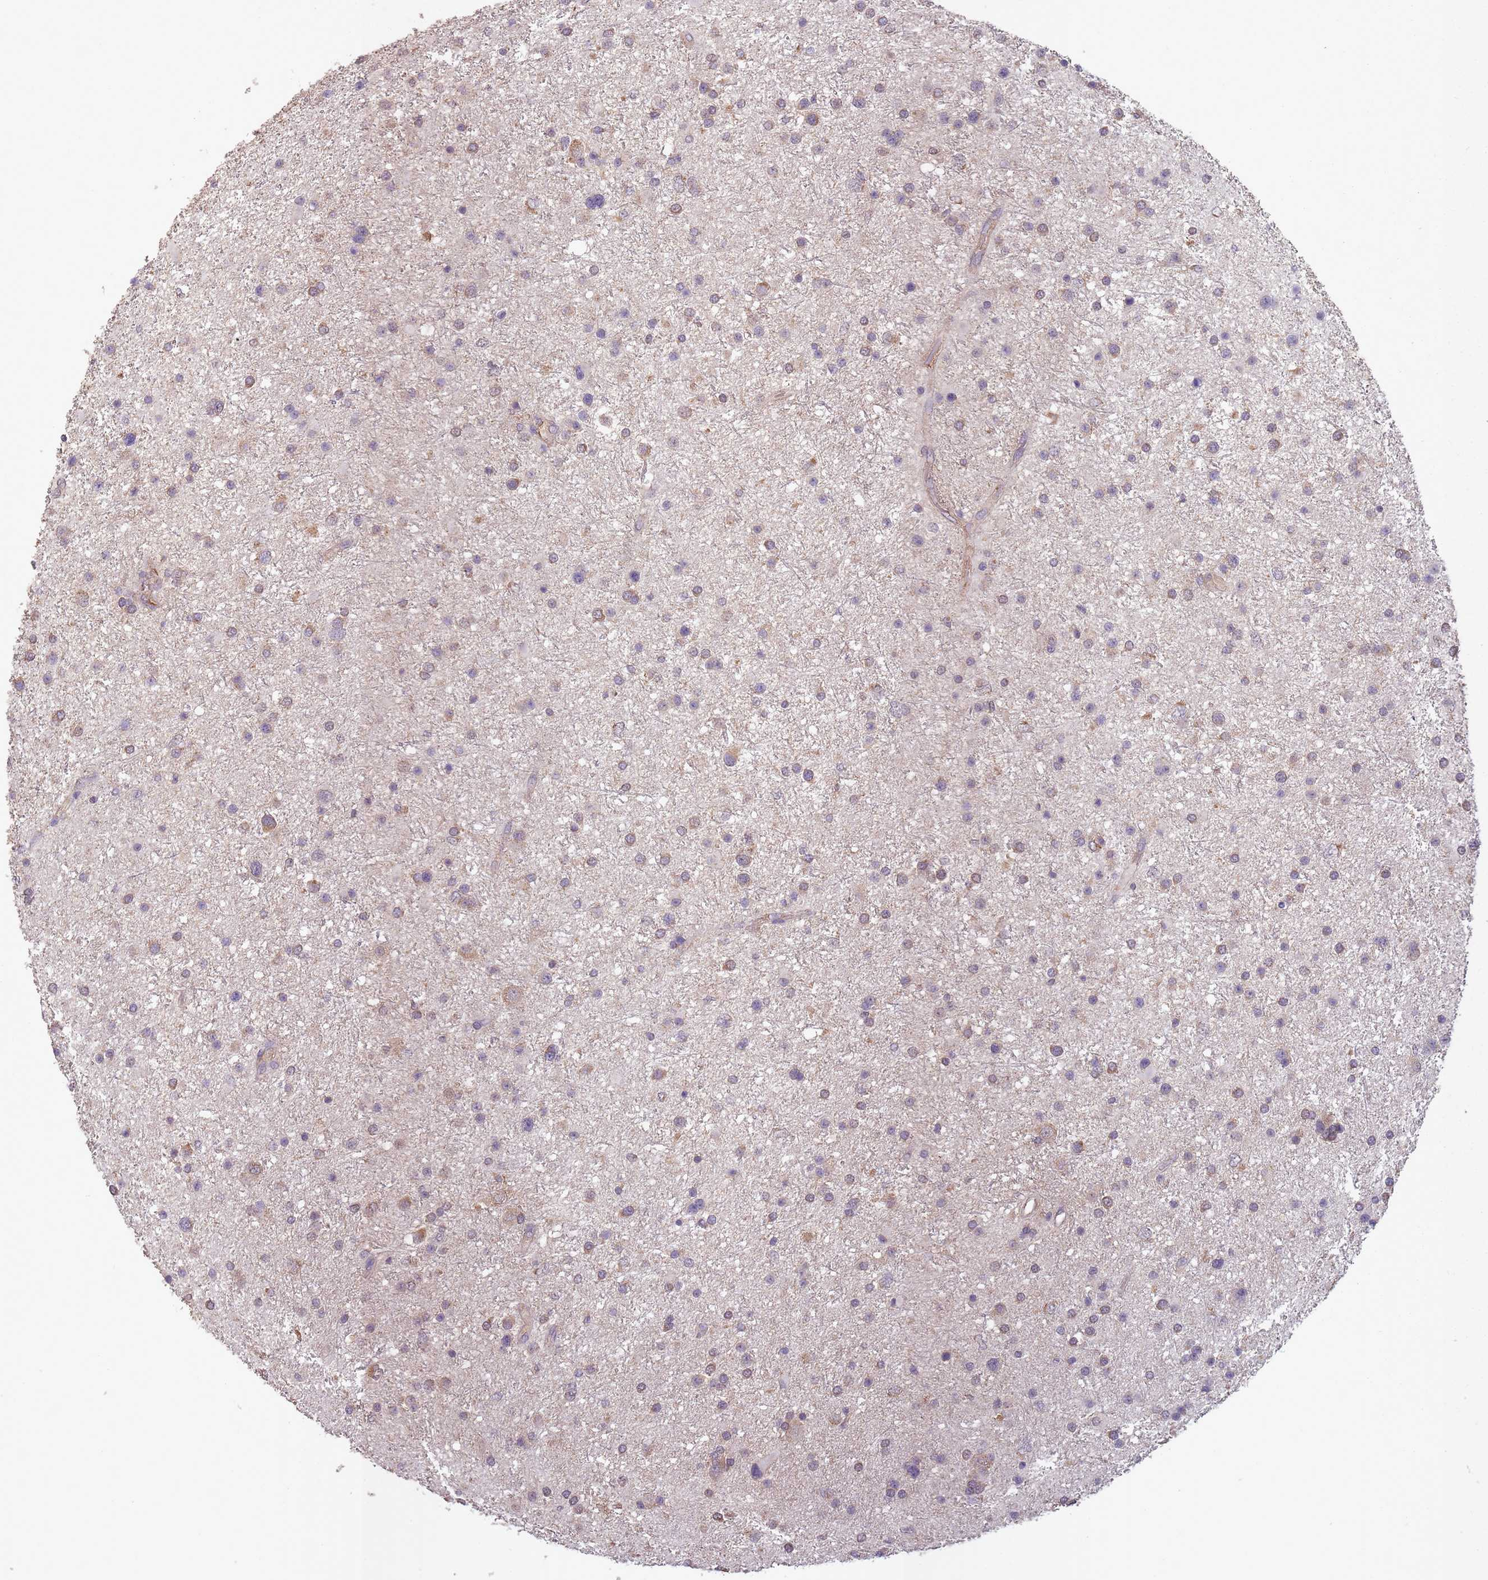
{"staining": {"intensity": "weak", "quantity": "25%-75%", "location": "cytoplasmic/membranous"}, "tissue": "glioma", "cell_type": "Tumor cells", "image_type": "cancer", "snomed": [{"axis": "morphology", "description": "Glioma, malignant, Low grade"}, {"axis": "topography", "description": "Brain"}], "caption": "Malignant low-grade glioma stained with DAB (3,3'-diaminobenzidine) IHC demonstrates low levels of weak cytoplasmic/membranous staining in about 25%-75% of tumor cells.", "gene": "SANBR", "patient": {"sex": "female", "age": 32}}